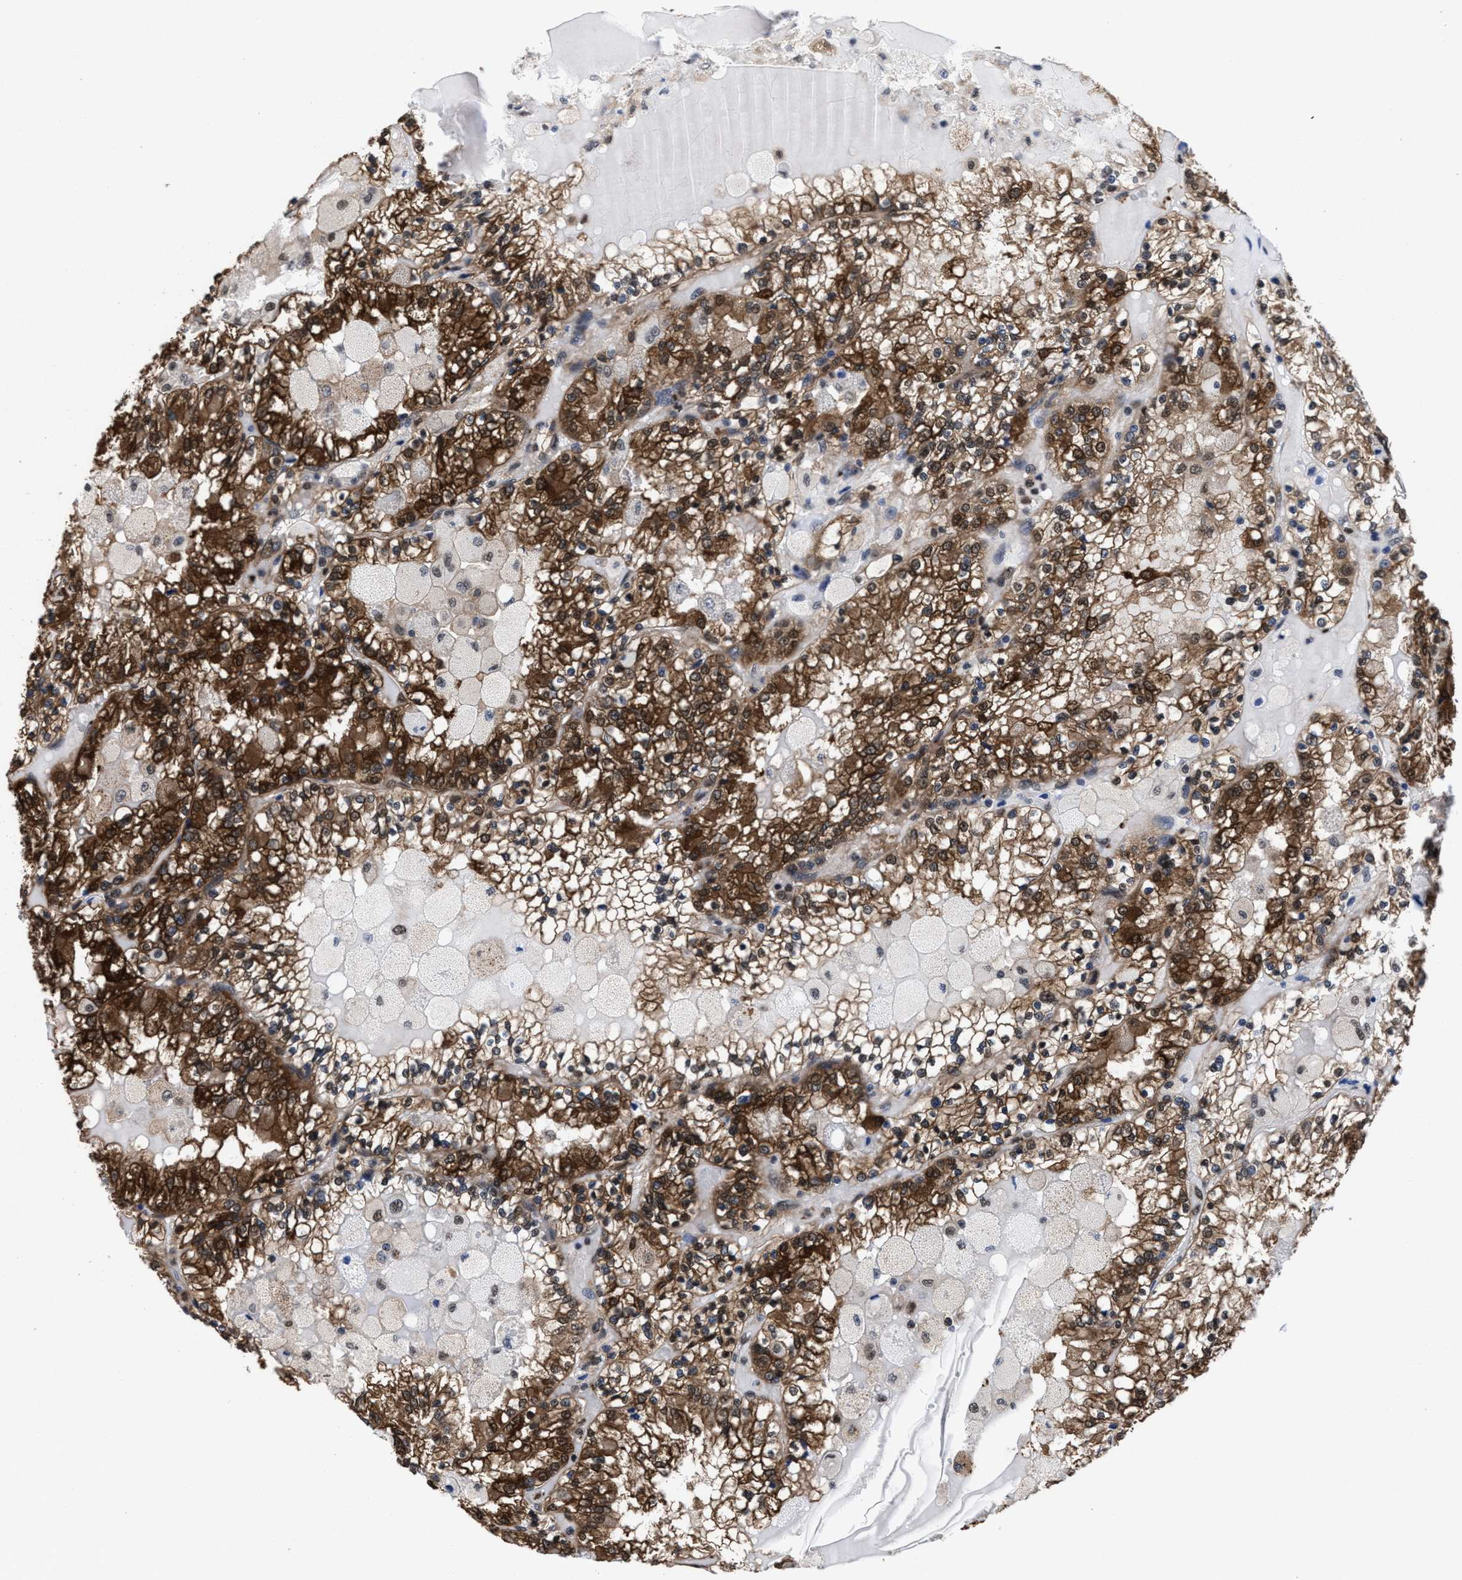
{"staining": {"intensity": "strong", "quantity": ">75%", "location": "cytoplasmic/membranous"}, "tissue": "renal cancer", "cell_type": "Tumor cells", "image_type": "cancer", "snomed": [{"axis": "morphology", "description": "Adenocarcinoma, NOS"}, {"axis": "topography", "description": "Kidney"}], "caption": "A brown stain highlights strong cytoplasmic/membranous expression of a protein in human renal cancer tumor cells.", "gene": "ACLY", "patient": {"sex": "female", "age": 56}}